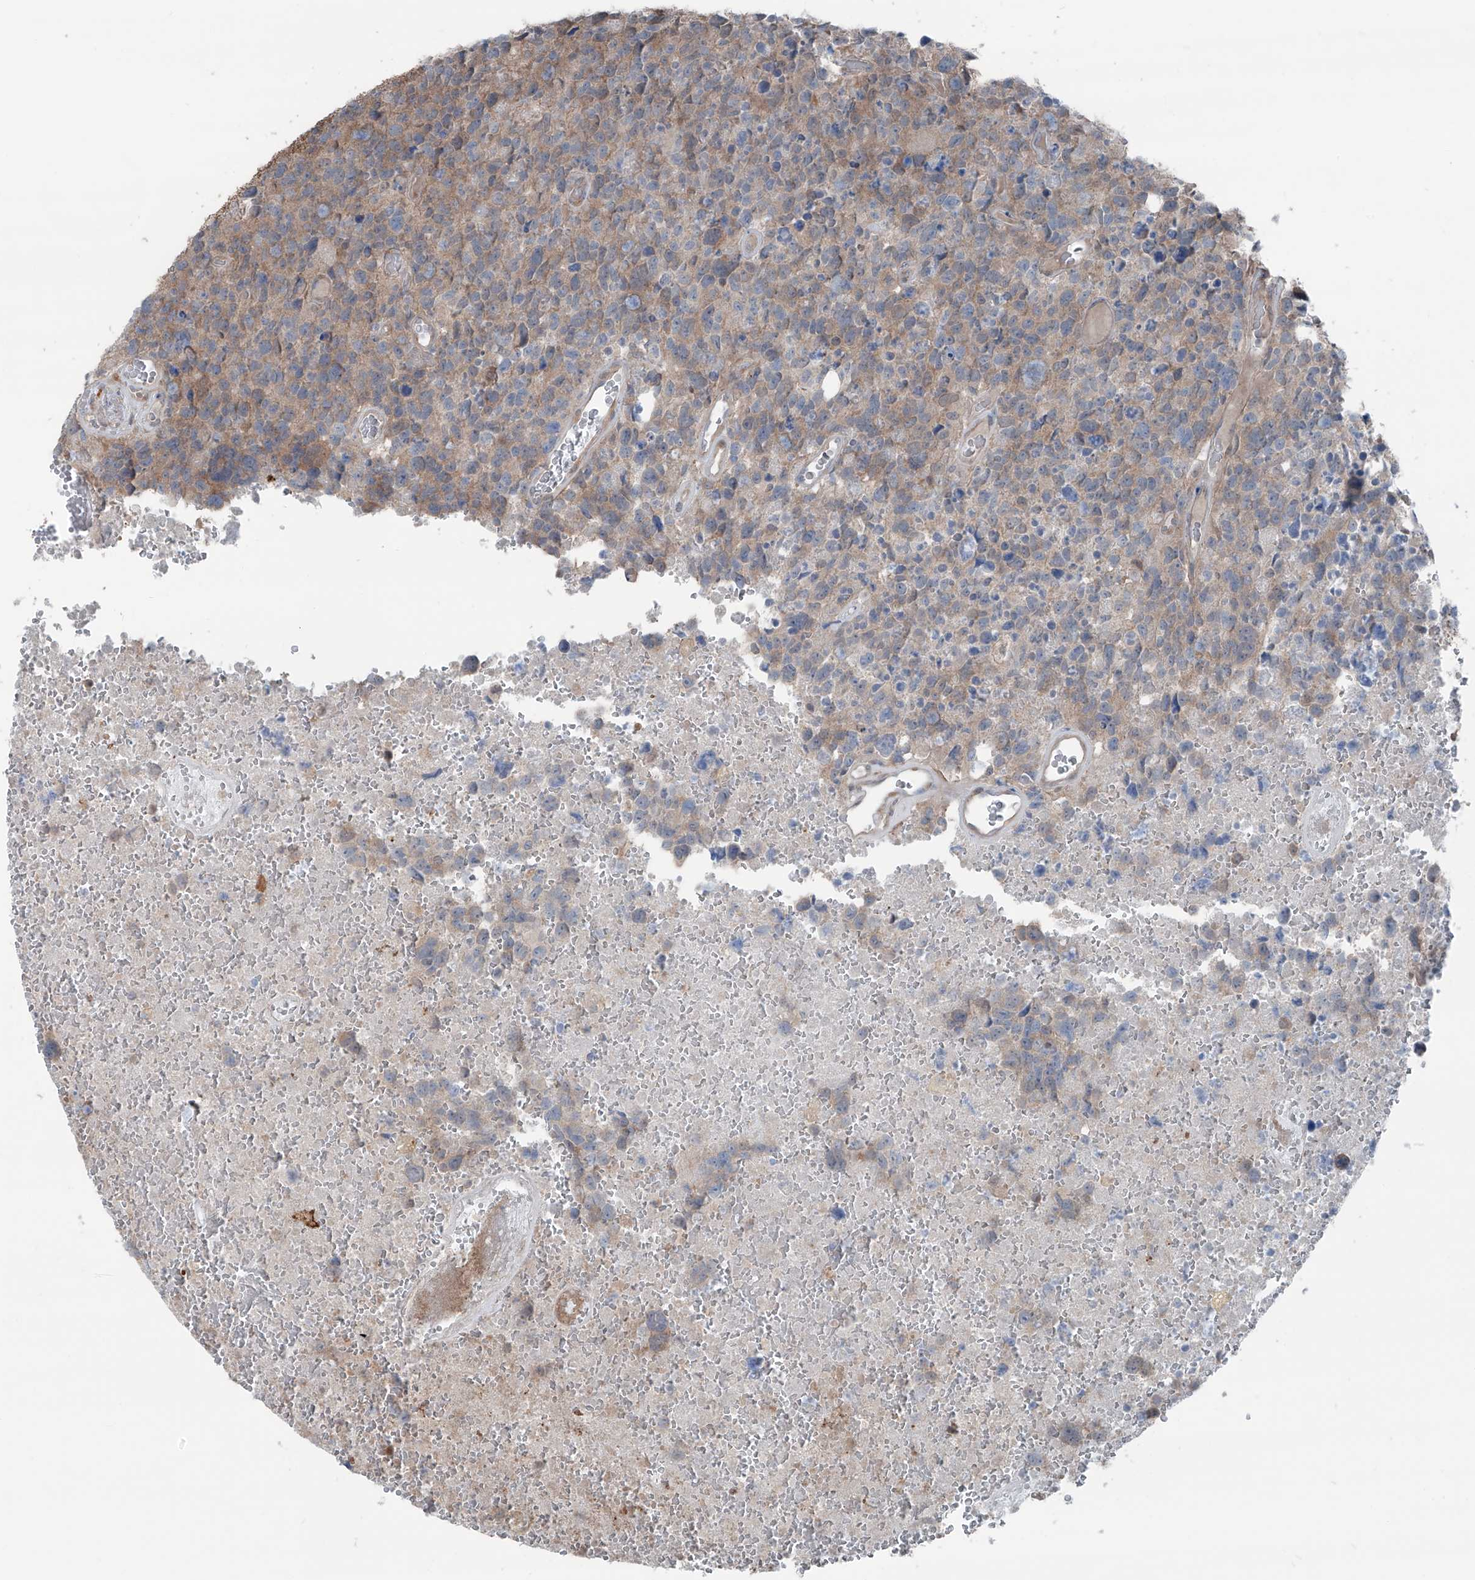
{"staining": {"intensity": "weak", "quantity": "25%-75%", "location": "cytoplasmic/membranous"}, "tissue": "glioma", "cell_type": "Tumor cells", "image_type": "cancer", "snomed": [{"axis": "morphology", "description": "Glioma, malignant, High grade"}, {"axis": "topography", "description": "Brain"}], "caption": "Glioma stained with DAB (3,3'-diaminobenzidine) immunohistochemistry displays low levels of weak cytoplasmic/membranous positivity in approximately 25%-75% of tumor cells.", "gene": "HSPB11", "patient": {"sex": "male", "age": 69}}